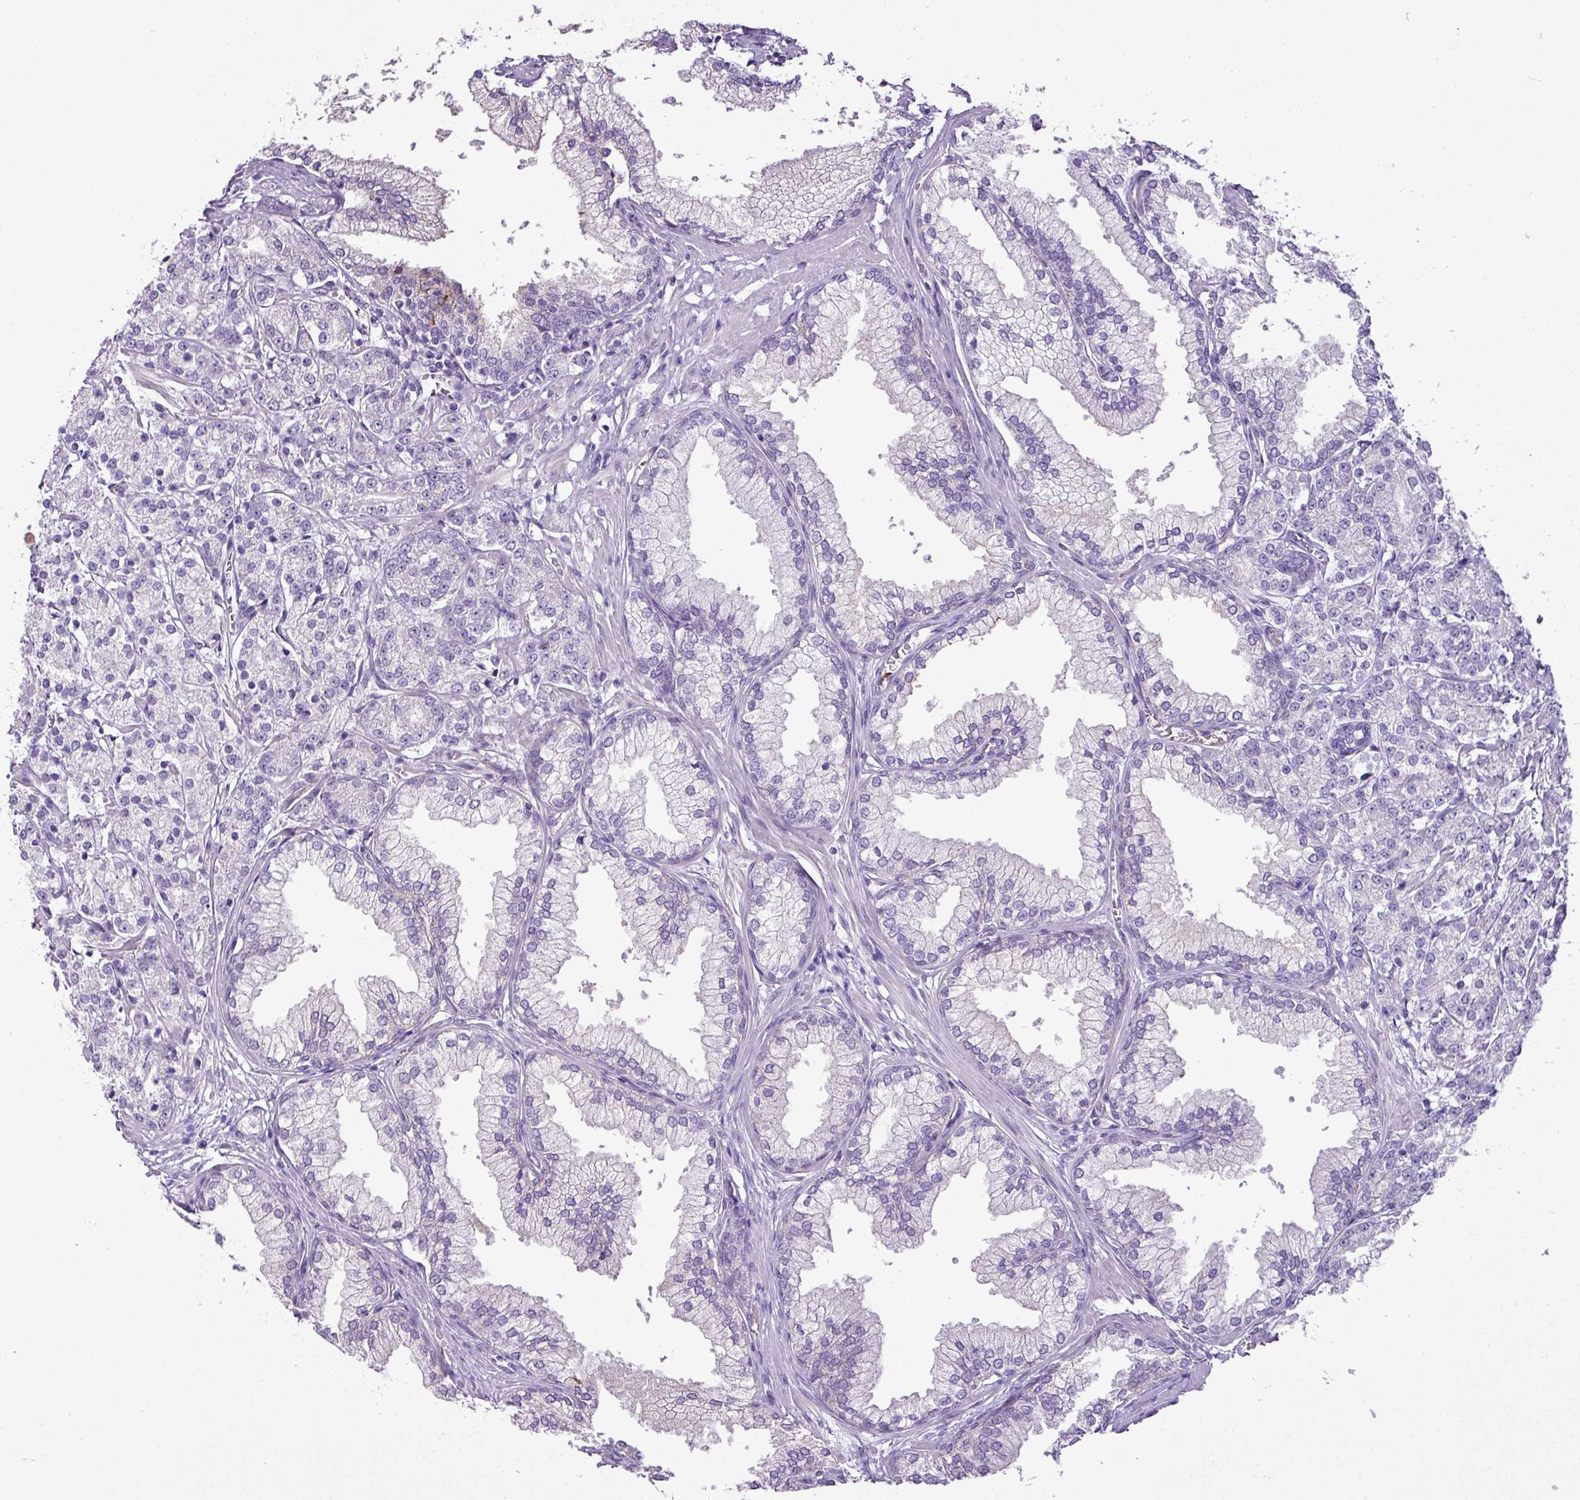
{"staining": {"intensity": "negative", "quantity": "none", "location": "none"}, "tissue": "prostate cancer", "cell_type": "Tumor cells", "image_type": "cancer", "snomed": [{"axis": "morphology", "description": "Adenocarcinoma, High grade"}, {"axis": "topography", "description": "Prostate"}], "caption": "Protein analysis of high-grade adenocarcinoma (prostate) reveals no significant staining in tumor cells.", "gene": "TMEM178B", "patient": {"sex": "male", "age": 69}}